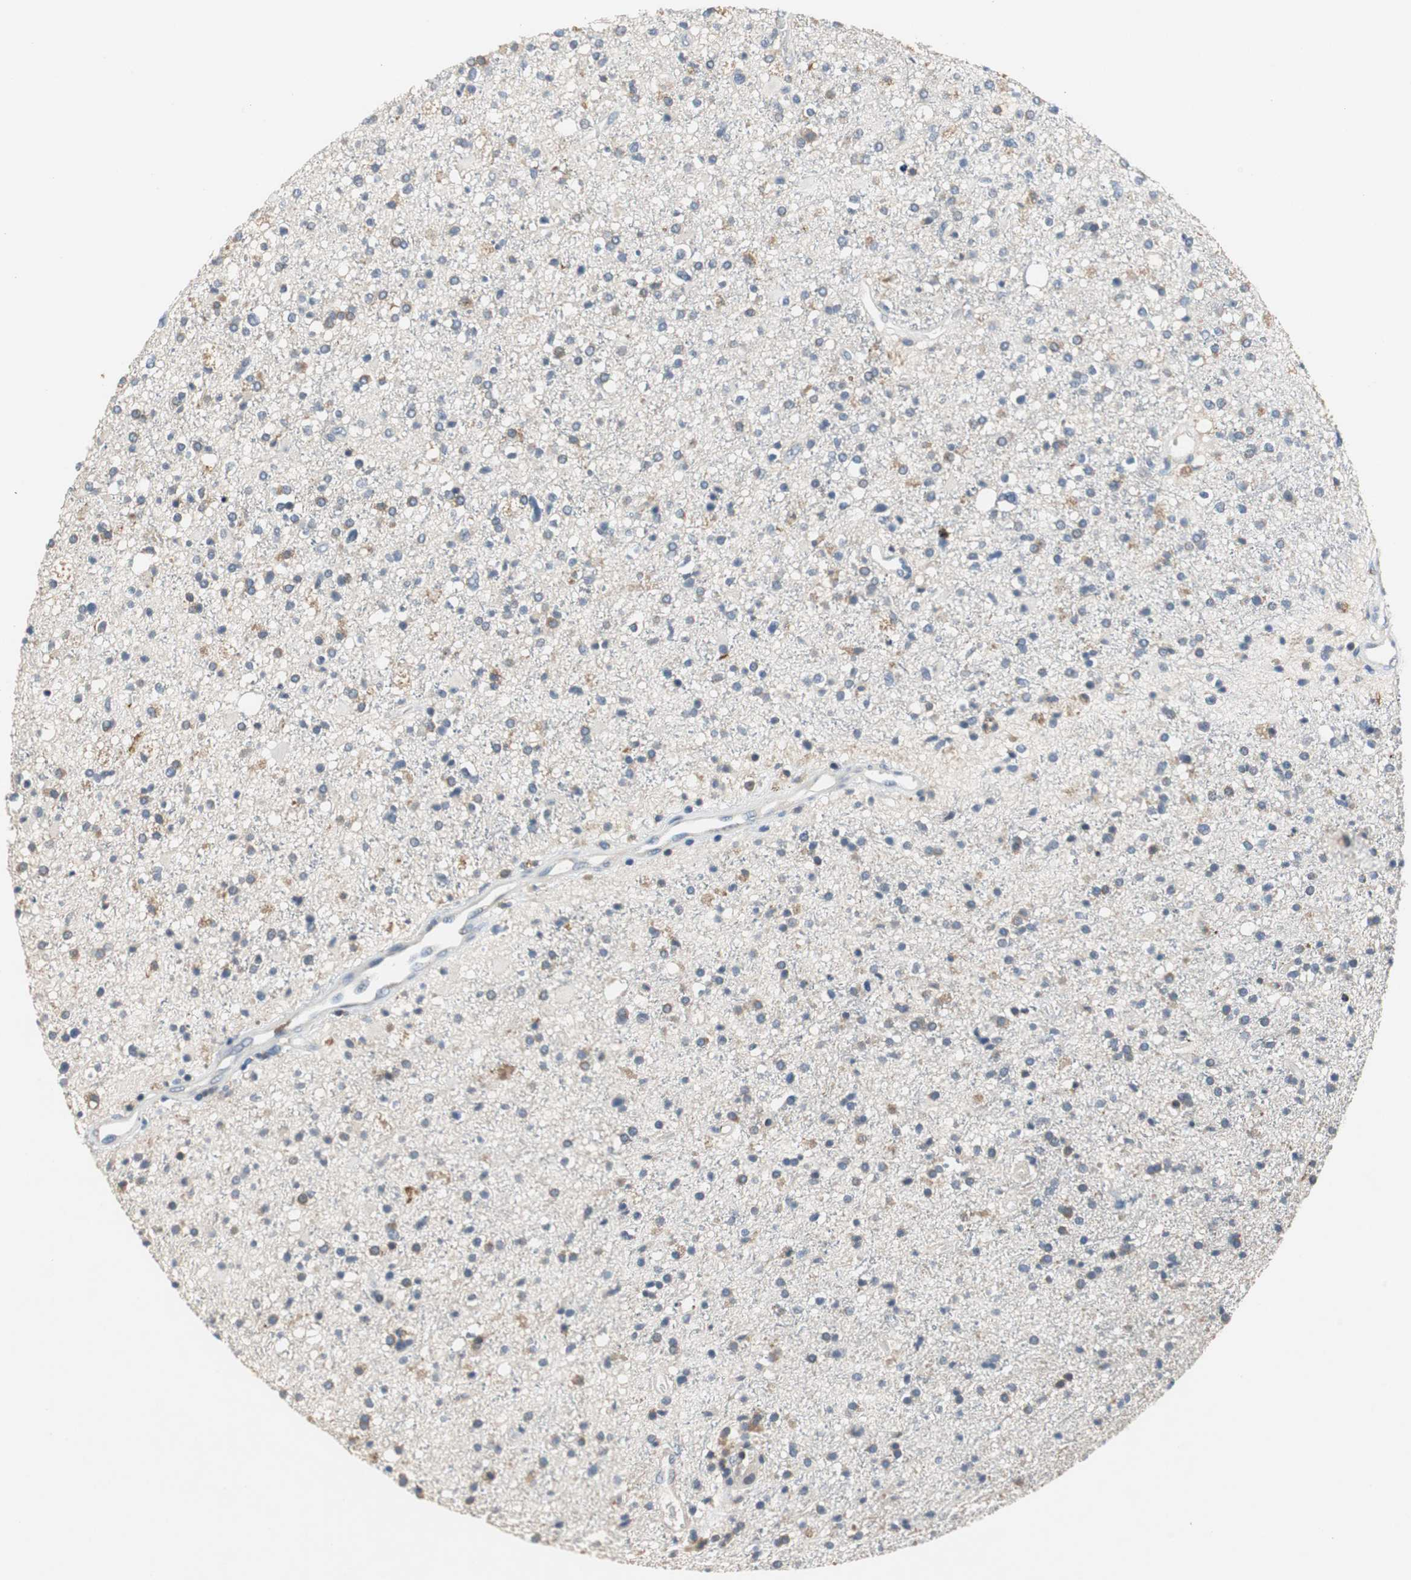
{"staining": {"intensity": "weak", "quantity": "25%-75%", "location": "cytoplasmic/membranous"}, "tissue": "glioma", "cell_type": "Tumor cells", "image_type": "cancer", "snomed": [{"axis": "morphology", "description": "Glioma, malignant, High grade"}, {"axis": "topography", "description": "Brain"}], "caption": "Weak cytoplasmic/membranous protein positivity is identified in approximately 25%-75% of tumor cells in malignant glioma (high-grade).", "gene": "SLC19A2", "patient": {"sex": "male", "age": 33}}